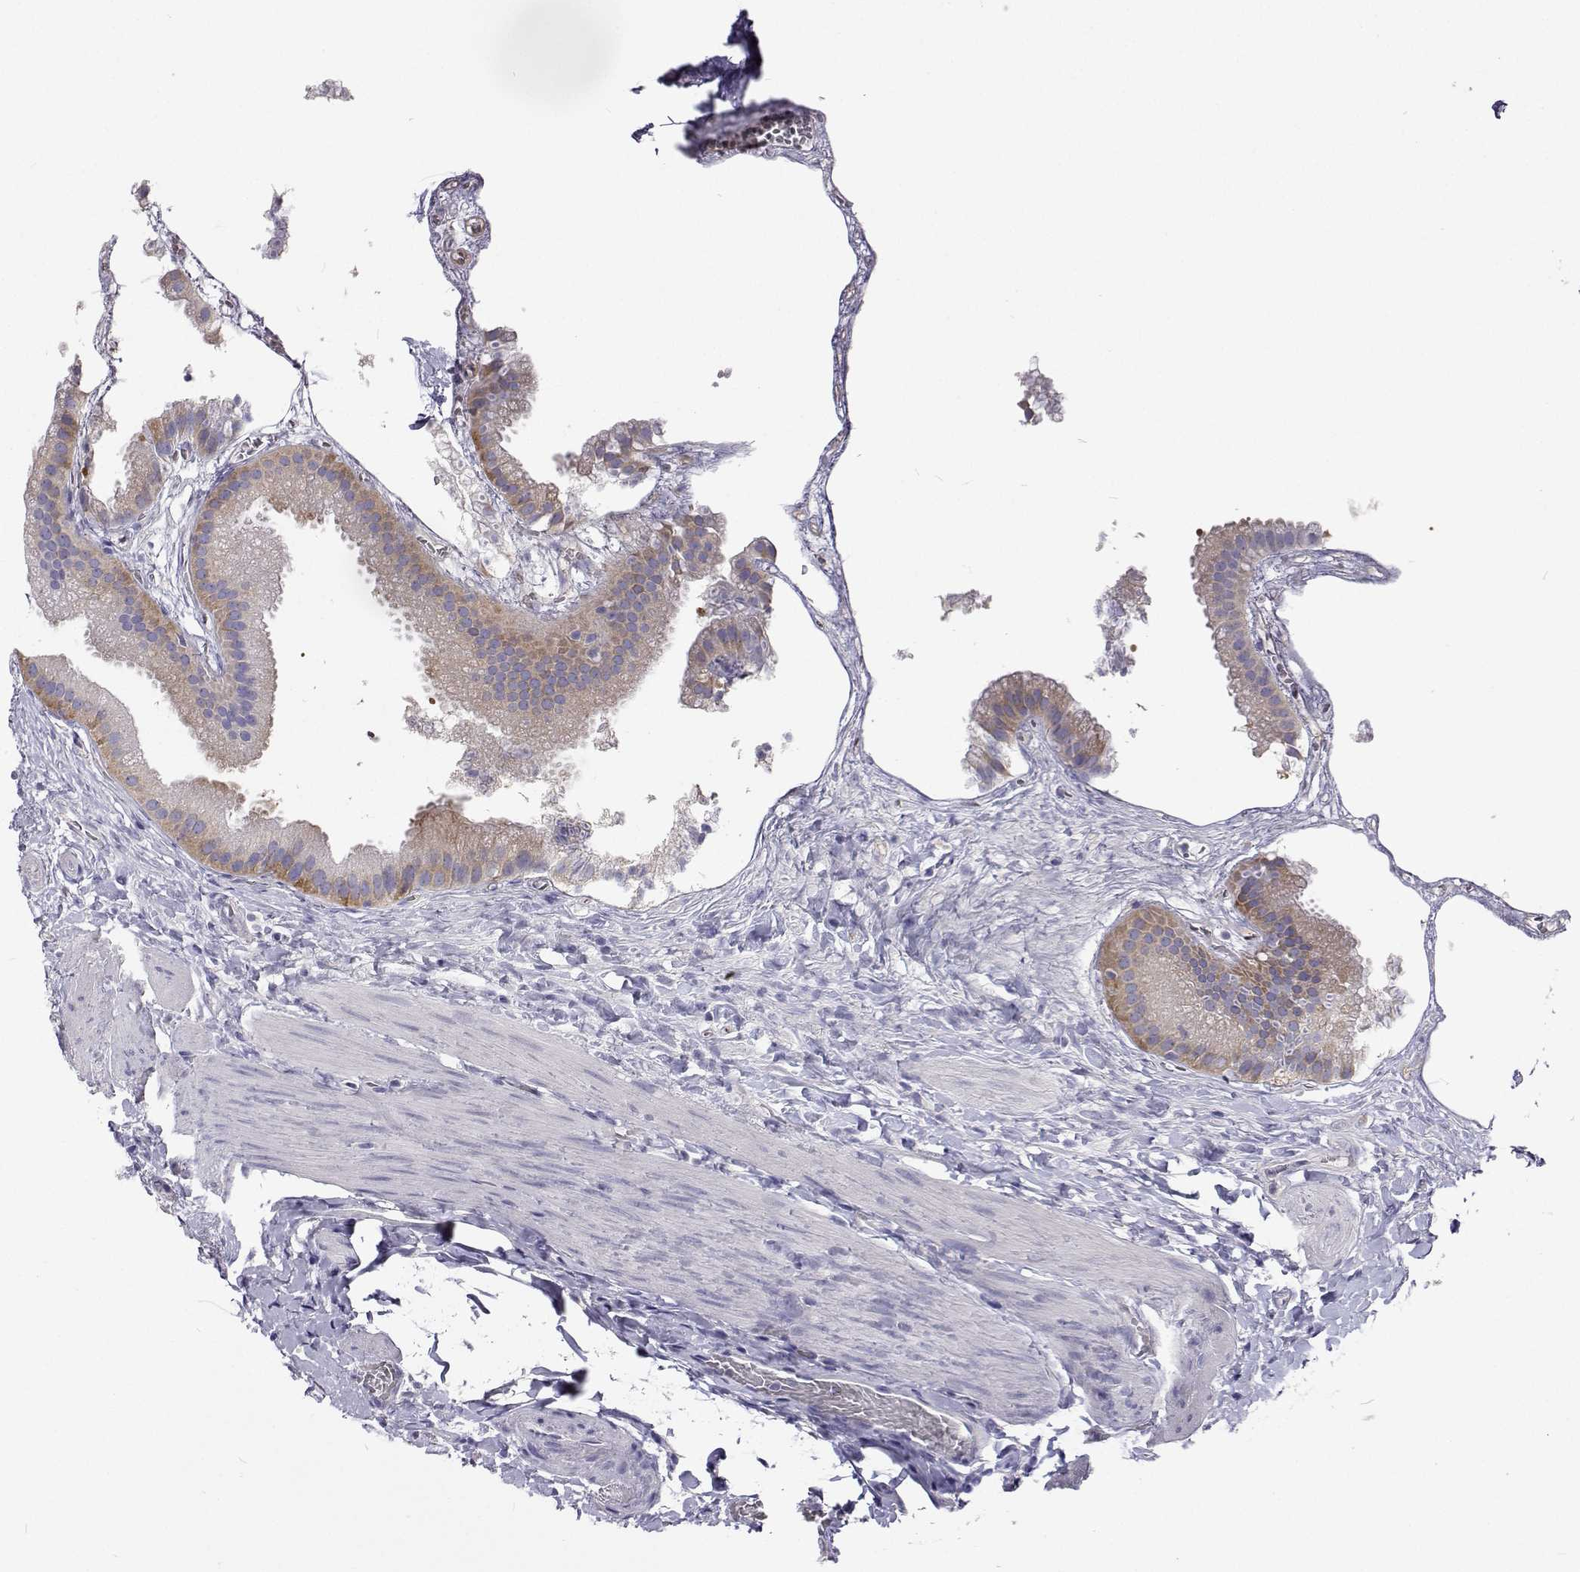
{"staining": {"intensity": "moderate", "quantity": "25%-75%", "location": "cytoplasmic/membranous"}, "tissue": "gallbladder", "cell_type": "Glandular cells", "image_type": "normal", "snomed": [{"axis": "morphology", "description": "Normal tissue, NOS"}, {"axis": "topography", "description": "Gallbladder"}], "caption": "A brown stain labels moderate cytoplasmic/membranous expression of a protein in glandular cells of benign gallbladder. (Stains: DAB (3,3'-diaminobenzidine) in brown, nuclei in blue, Microscopy: brightfield microscopy at high magnification).", "gene": "LHFPL7", "patient": {"sex": "female", "age": 63}}